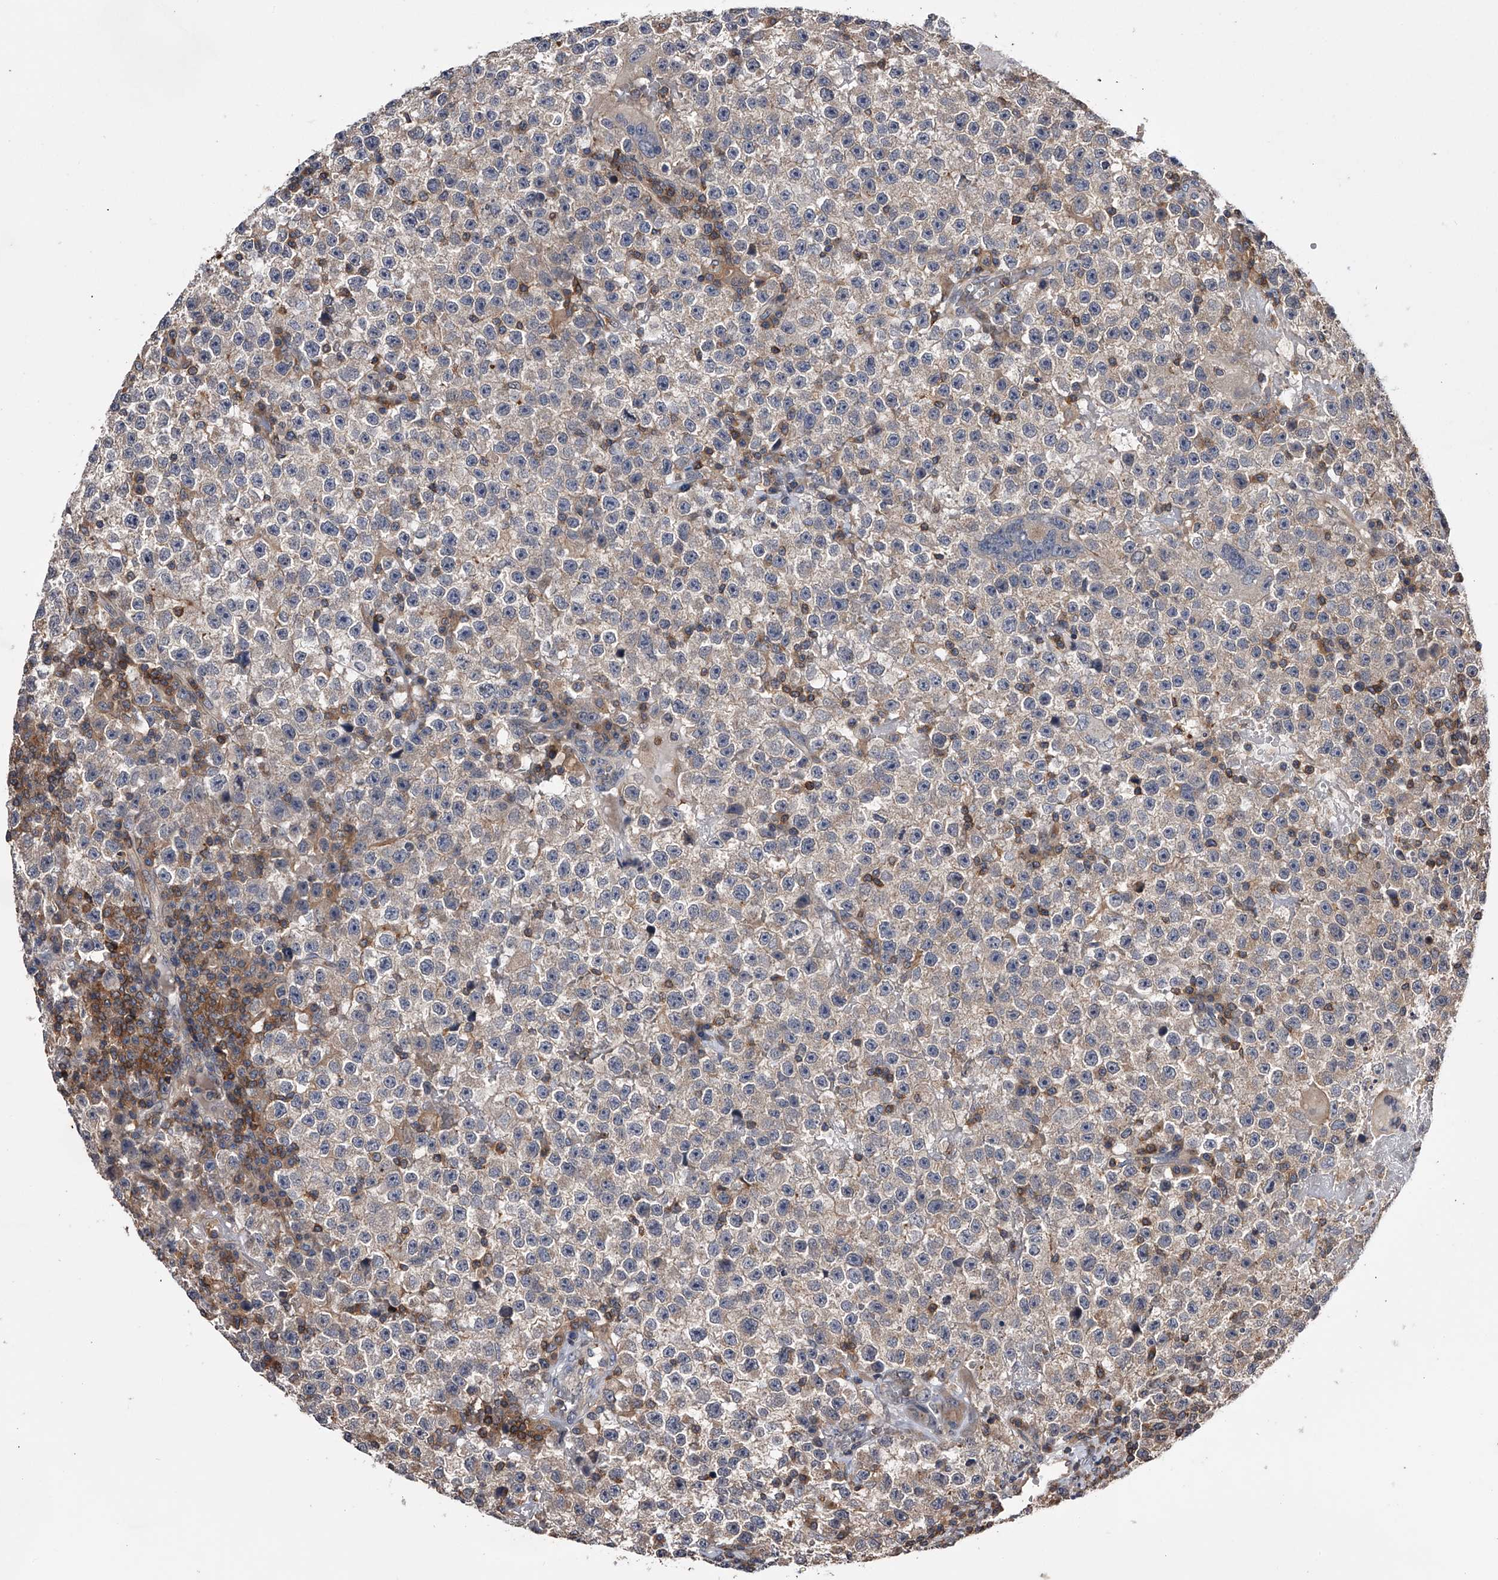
{"staining": {"intensity": "negative", "quantity": "none", "location": "none"}, "tissue": "testis cancer", "cell_type": "Tumor cells", "image_type": "cancer", "snomed": [{"axis": "morphology", "description": "Seminoma, NOS"}, {"axis": "topography", "description": "Testis"}], "caption": "Human testis cancer stained for a protein using immunohistochemistry (IHC) demonstrates no positivity in tumor cells.", "gene": "PAN3", "patient": {"sex": "male", "age": 22}}